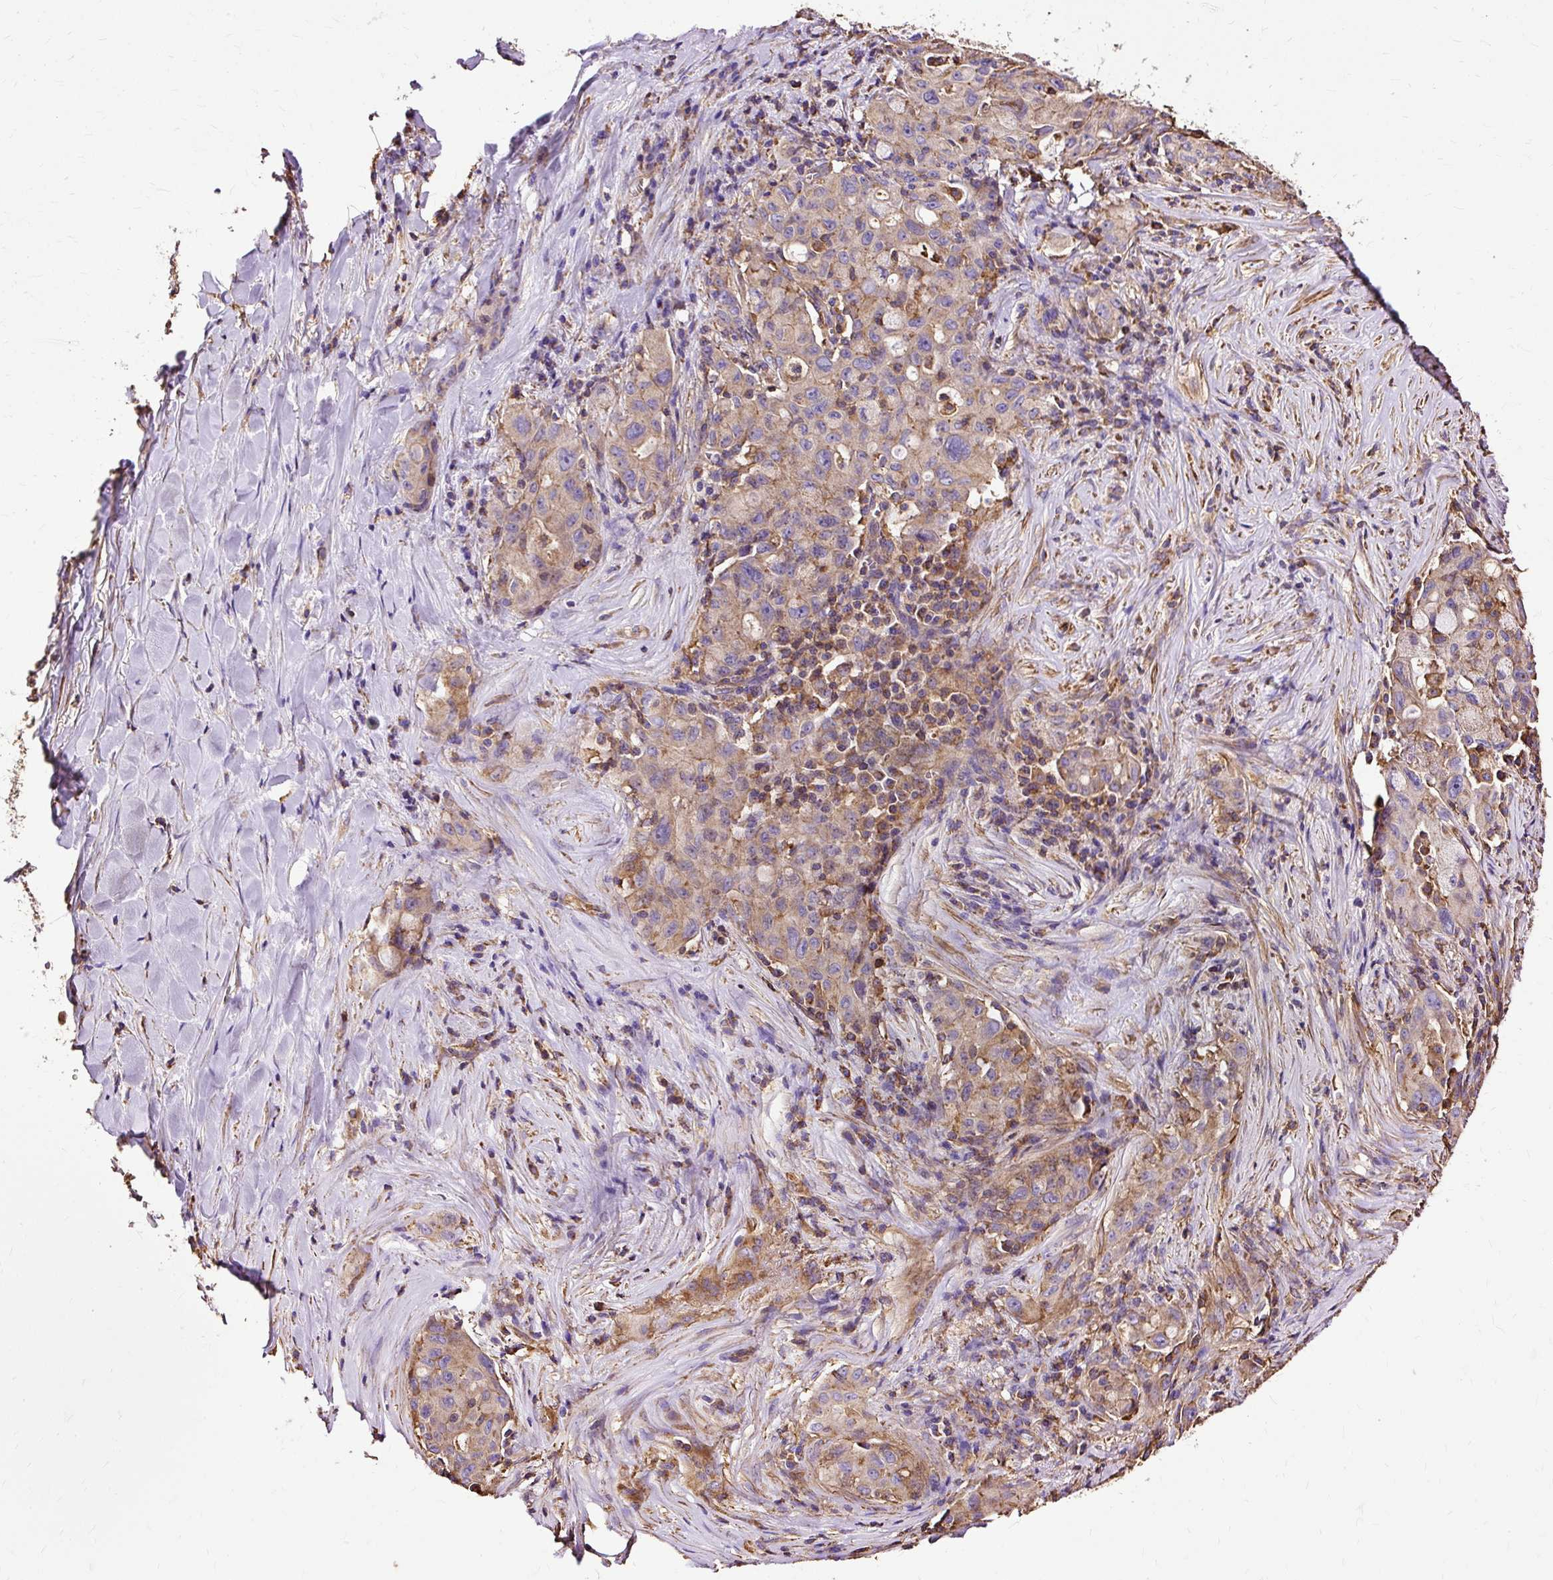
{"staining": {"intensity": "weak", "quantity": ">75%", "location": "cytoplasmic/membranous"}, "tissue": "lung cancer", "cell_type": "Tumor cells", "image_type": "cancer", "snomed": [{"axis": "morphology", "description": "Adenocarcinoma, NOS"}, {"axis": "topography", "description": "Lung"}], "caption": "Tumor cells reveal low levels of weak cytoplasmic/membranous positivity in approximately >75% of cells in human lung adenocarcinoma. (DAB (3,3'-diaminobenzidine) = brown stain, brightfield microscopy at high magnification).", "gene": "KLHL11", "patient": {"sex": "female", "age": 44}}